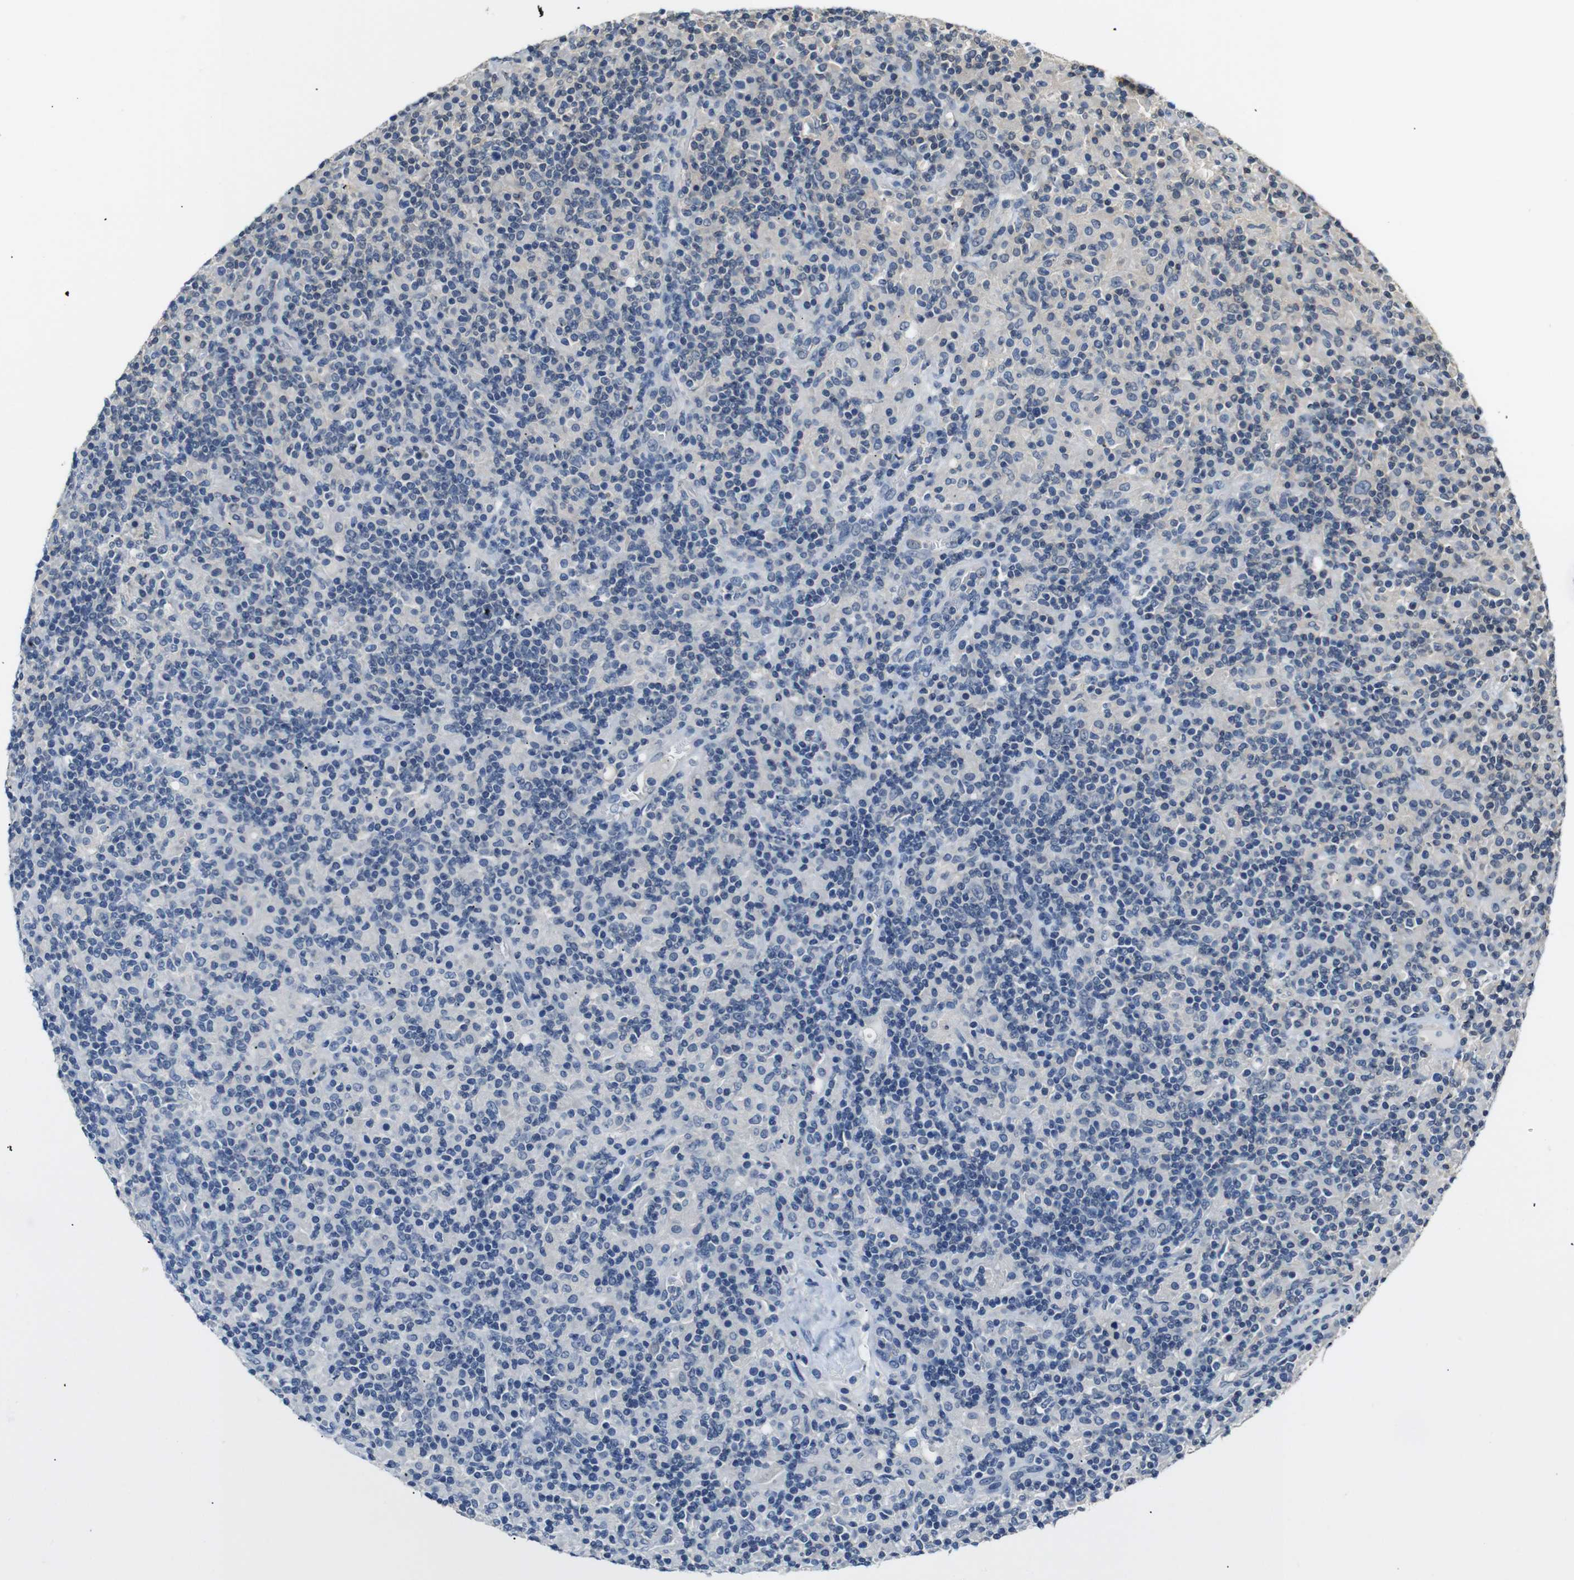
{"staining": {"intensity": "negative", "quantity": "none", "location": "none"}, "tissue": "lymphoma", "cell_type": "Tumor cells", "image_type": "cancer", "snomed": [{"axis": "morphology", "description": "Hodgkin's disease, NOS"}, {"axis": "topography", "description": "Lymph node"}], "caption": "This is an immunohistochemistry (IHC) histopathology image of human lymphoma. There is no staining in tumor cells.", "gene": "SFN", "patient": {"sex": "male", "age": 70}}